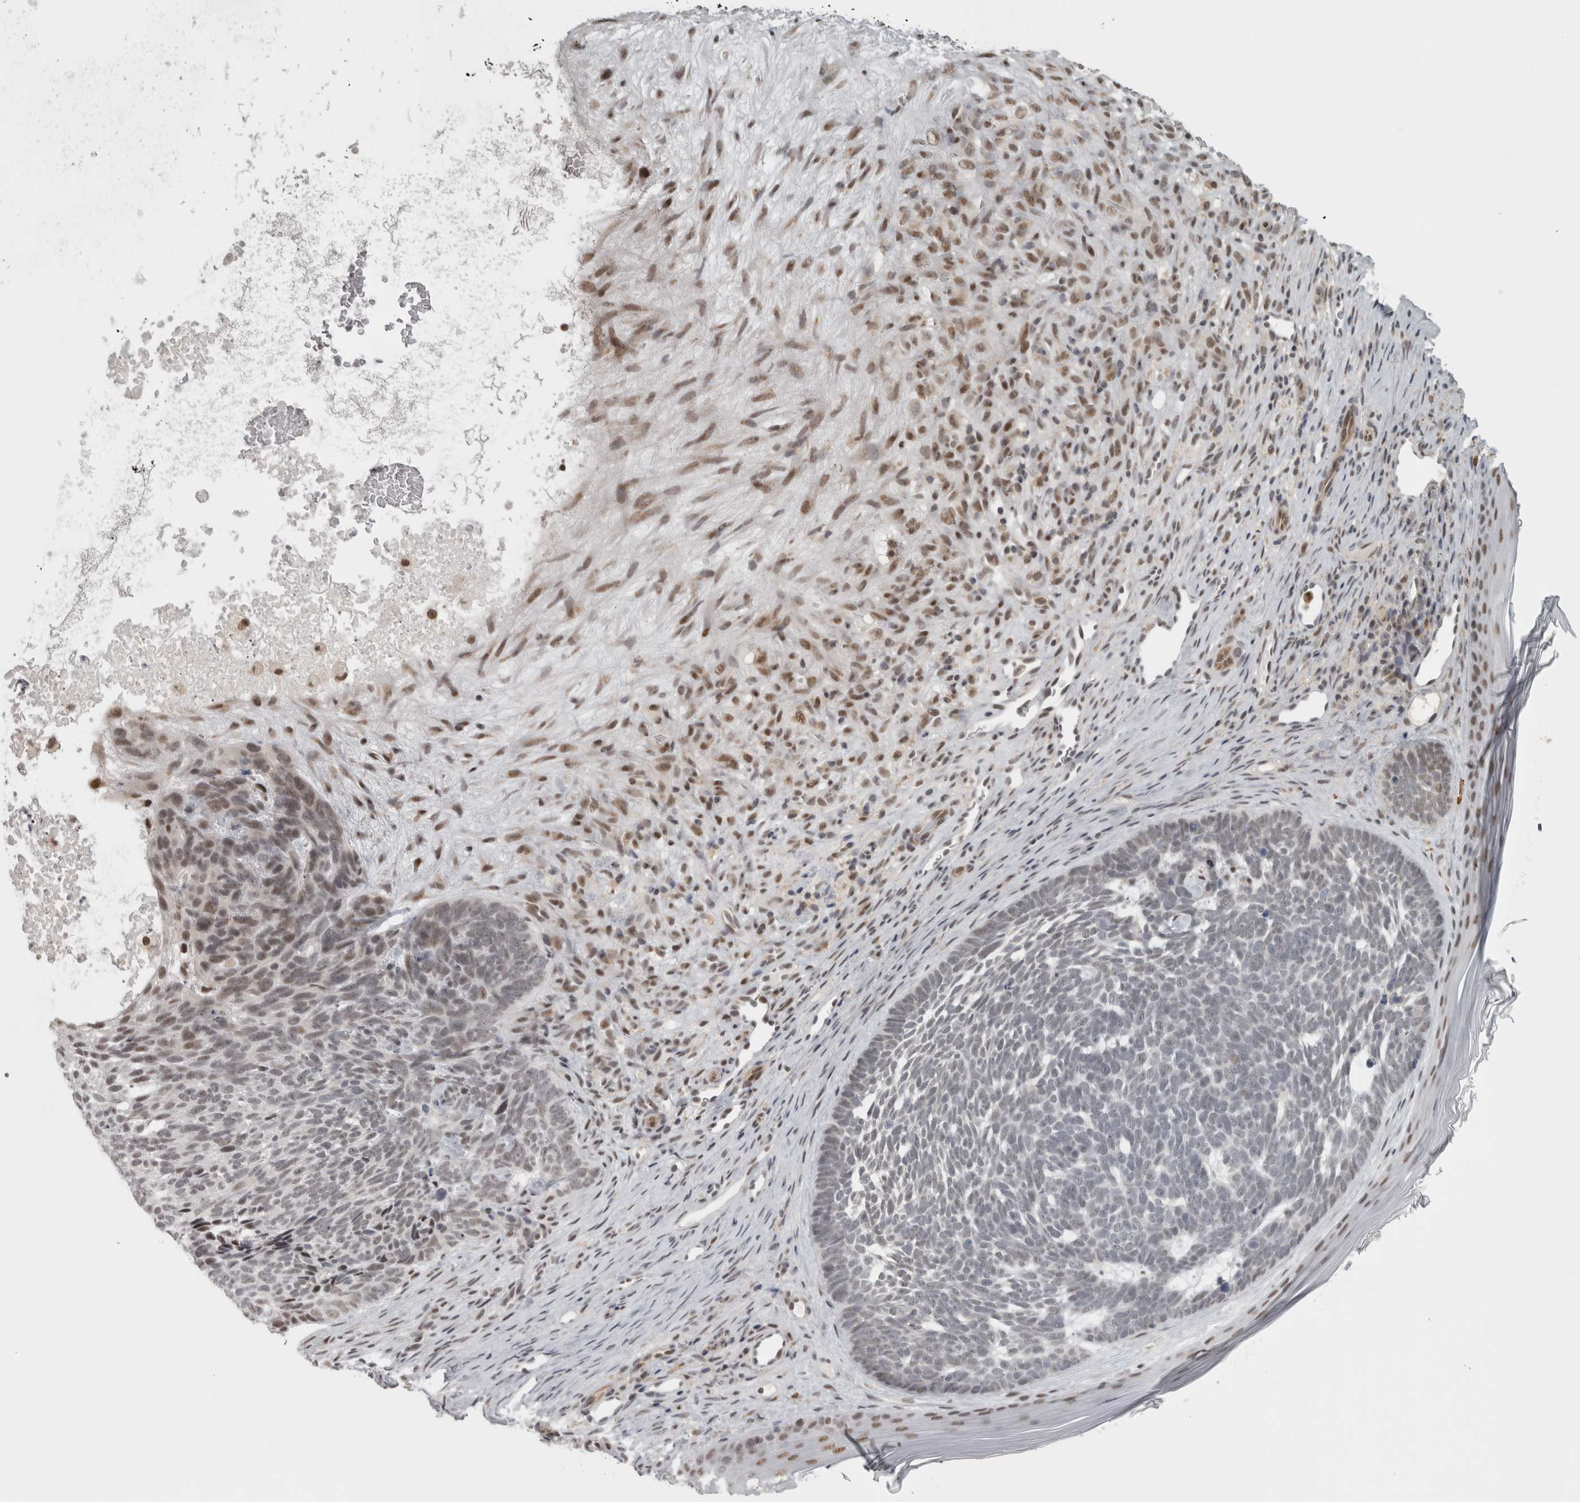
{"staining": {"intensity": "weak", "quantity": "<25%", "location": "nuclear"}, "tissue": "skin cancer", "cell_type": "Tumor cells", "image_type": "cancer", "snomed": [{"axis": "morphology", "description": "Basal cell carcinoma"}, {"axis": "topography", "description": "Skin"}], "caption": "An immunohistochemistry (IHC) micrograph of basal cell carcinoma (skin) is shown. There is no staining in tumor cells of basal cell carcinoma (skin).", "gene": "MICU3", "patient": {"sex": "female", "age": 85}}